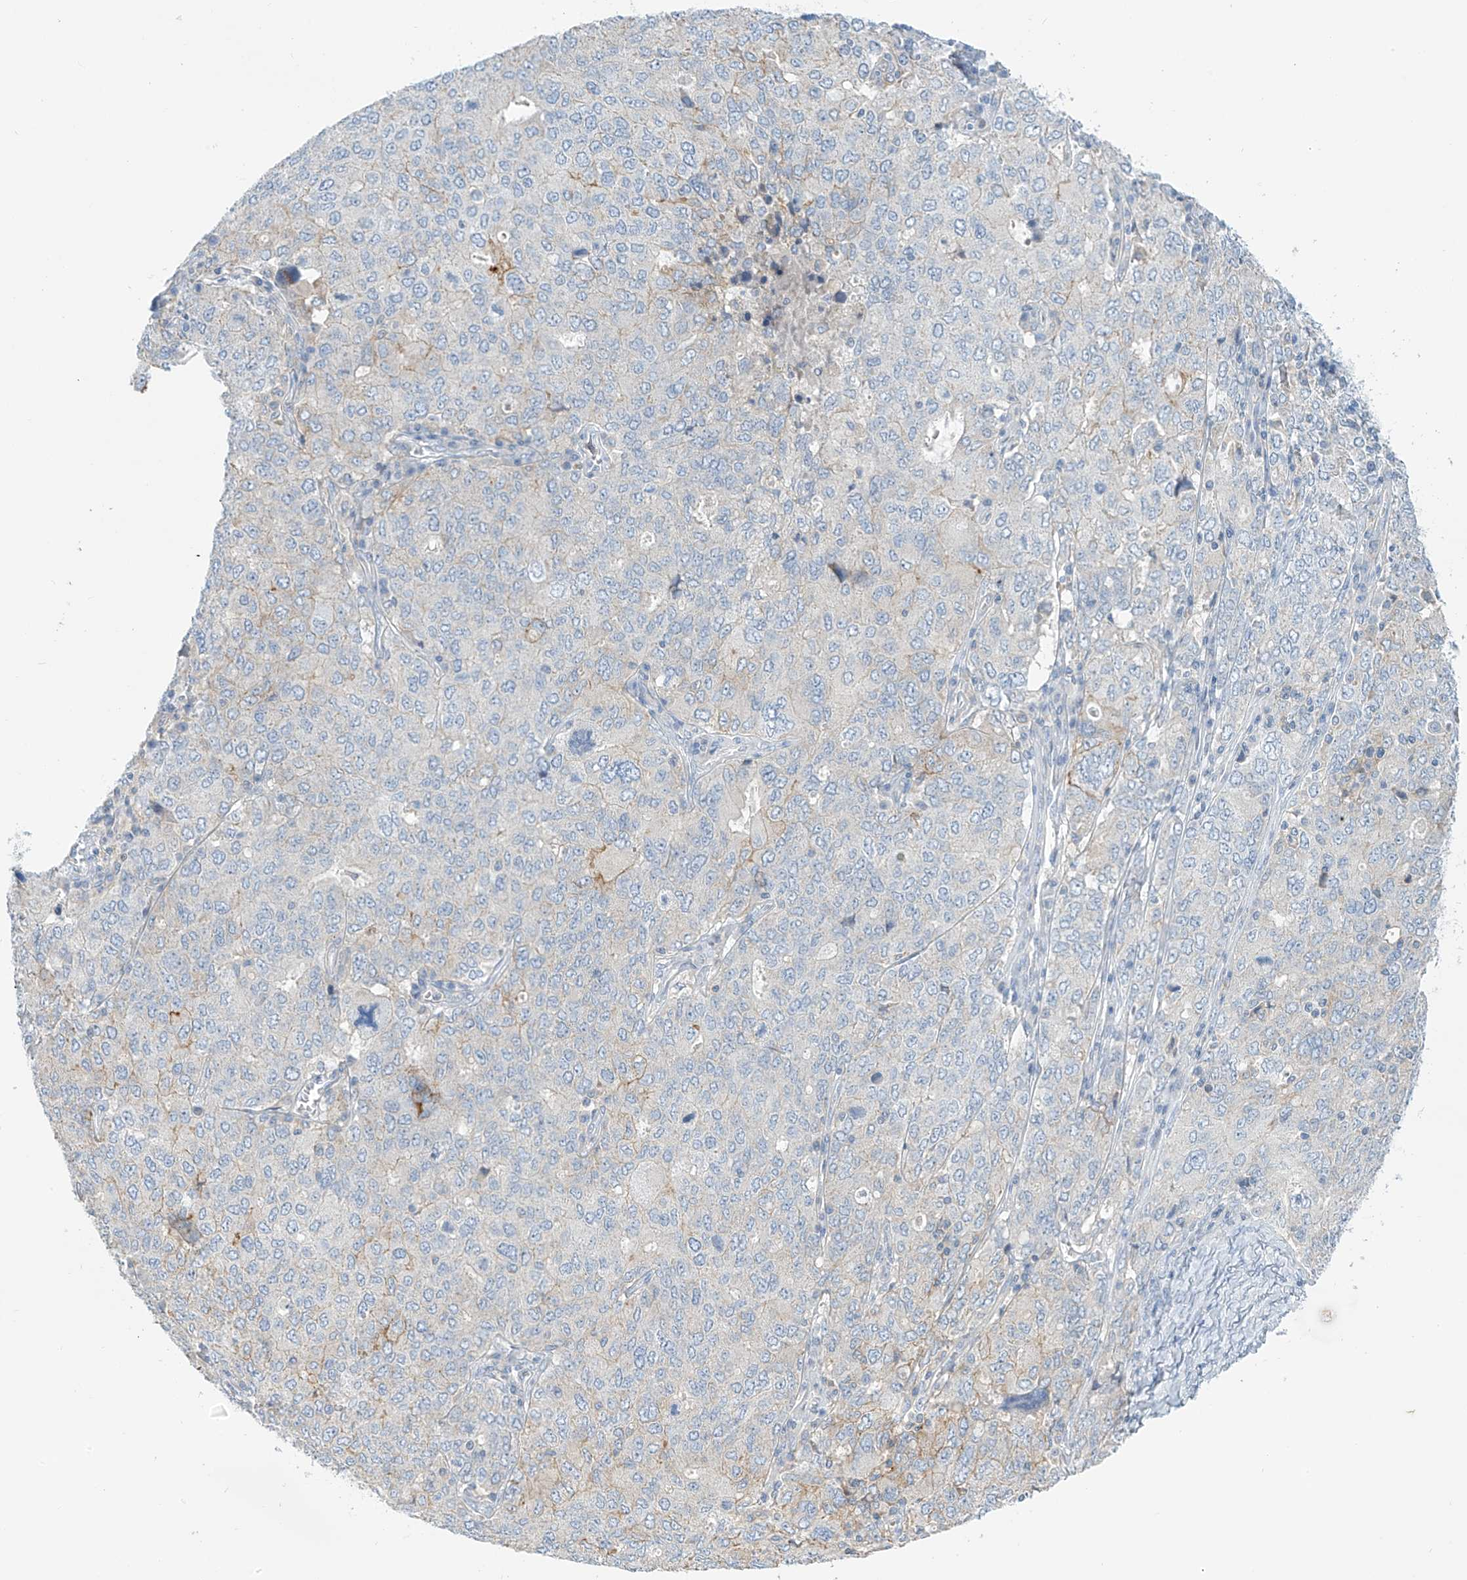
{"staining": {"intensity": "weak", "quantity": "<25%", "location": "cytoplasmic/membranous"}, "tissue": "ovarian cancer", "cell_type": "Tumor cells", "image_type": "cancer", "snomed": [{"axis": "morphology", "description": "Carcinoma, endometroid"}, {"axis": "topography", "description": "Ovary"}], "caption": "Immunohistochemical staining of human endometroid carcinoma (ovarian) reveals no significant positivity in tumor cells.", "gene": "SLC6A12", "patient": {"sex": "female", "age": 62}}